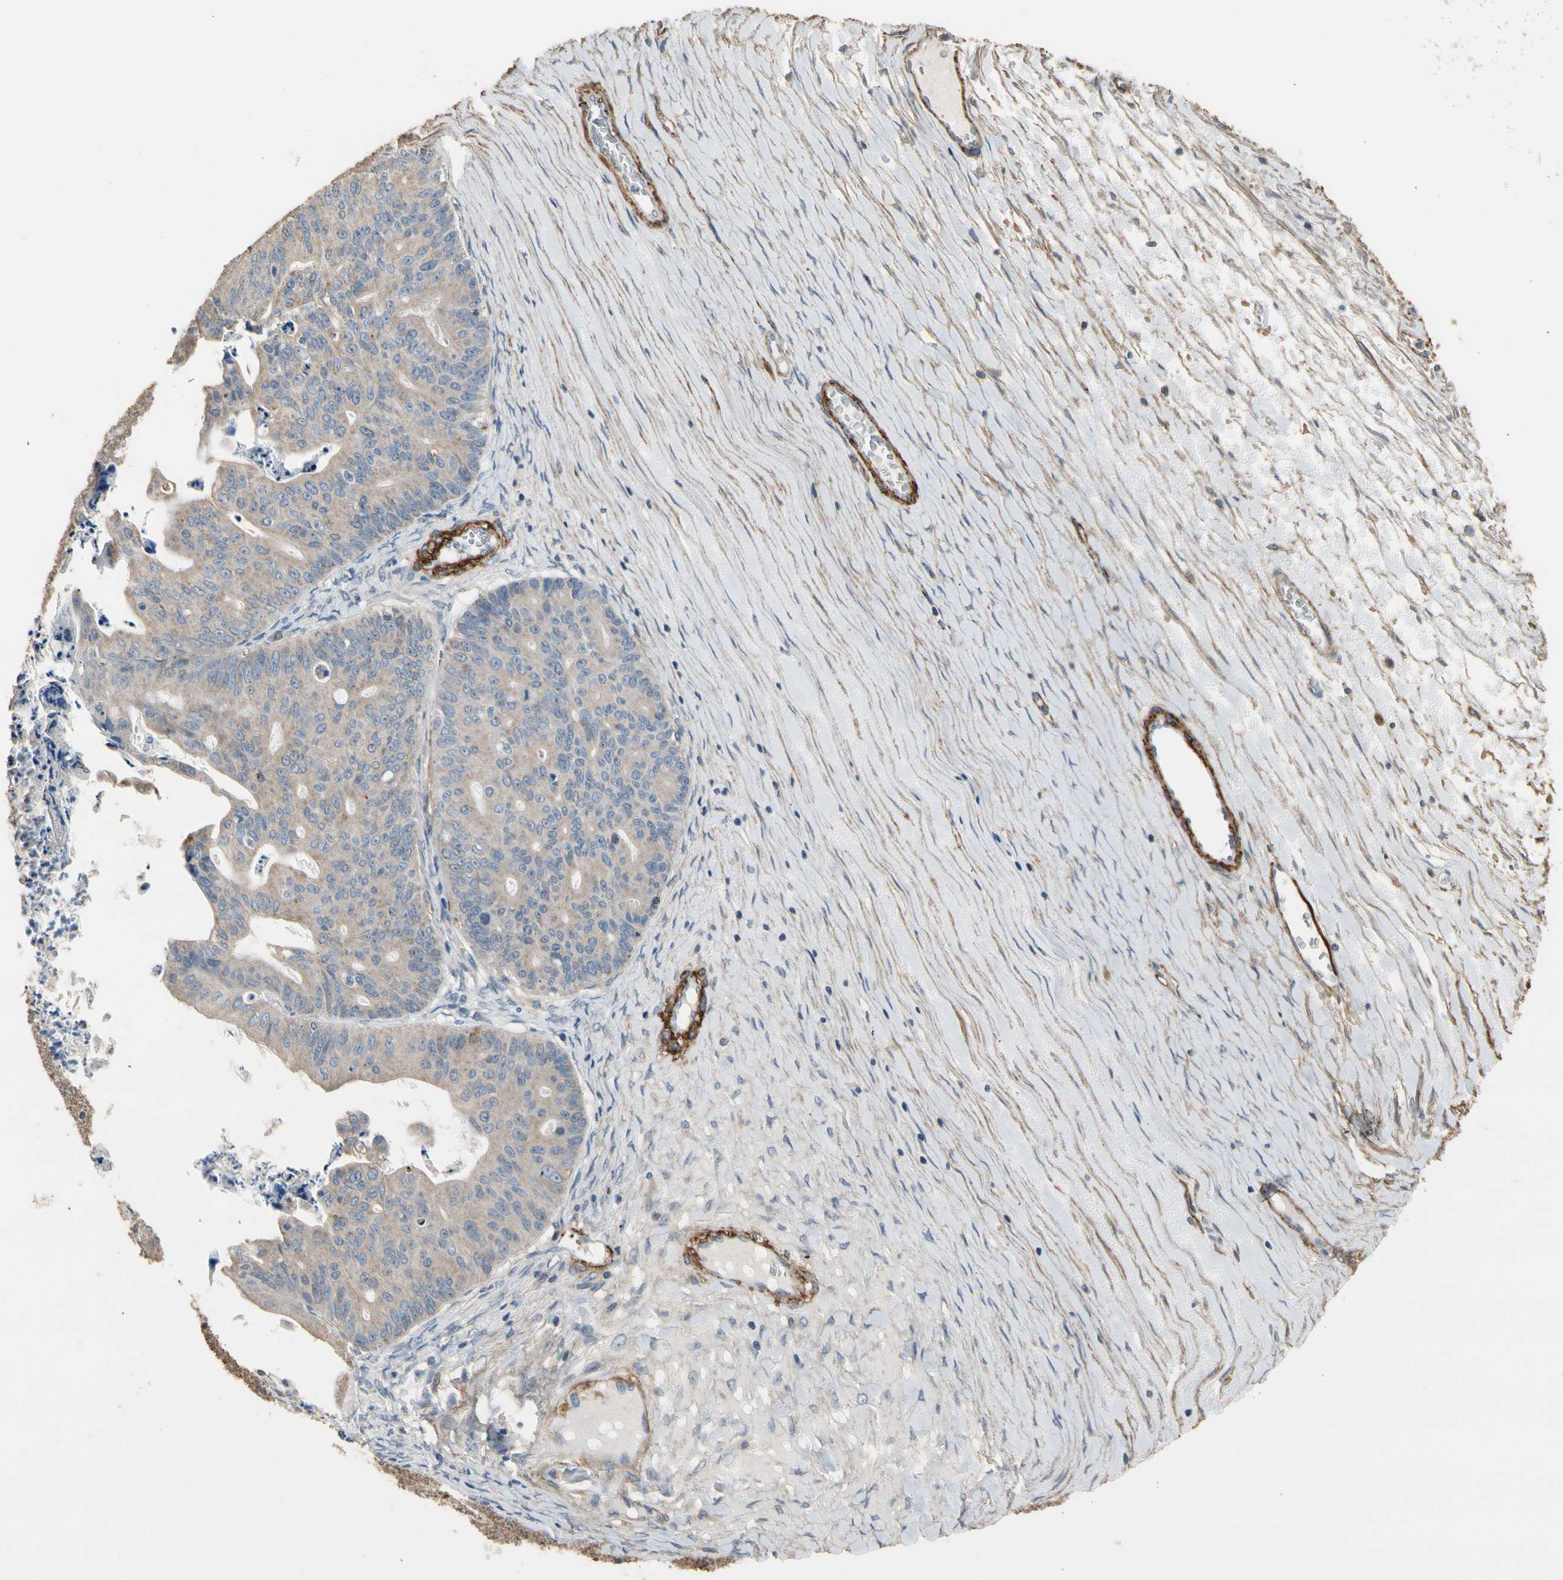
{"staining": {"intensity": "weak", "quantity": ">75%", "location": "cytoplasmic/membranous"}, "tissue": "ovarian cancer", "cell_type": "Tumor cells", "image_type": "cancer", "snomed": [{"axis": "morphology", "description": "Cystadenocarcinoma, mucinous, NOS"}, {"axis": "topography", "description": "Ovary"}], "caption": "There is low levels of weak cytoplasmic/membranous expression in tumor cells of ovarian cancer, as demonstrated by immunohistochemical staining (brown color).", "gene": "SUSD2", "patient": {"sex": "female", "age": 37}}